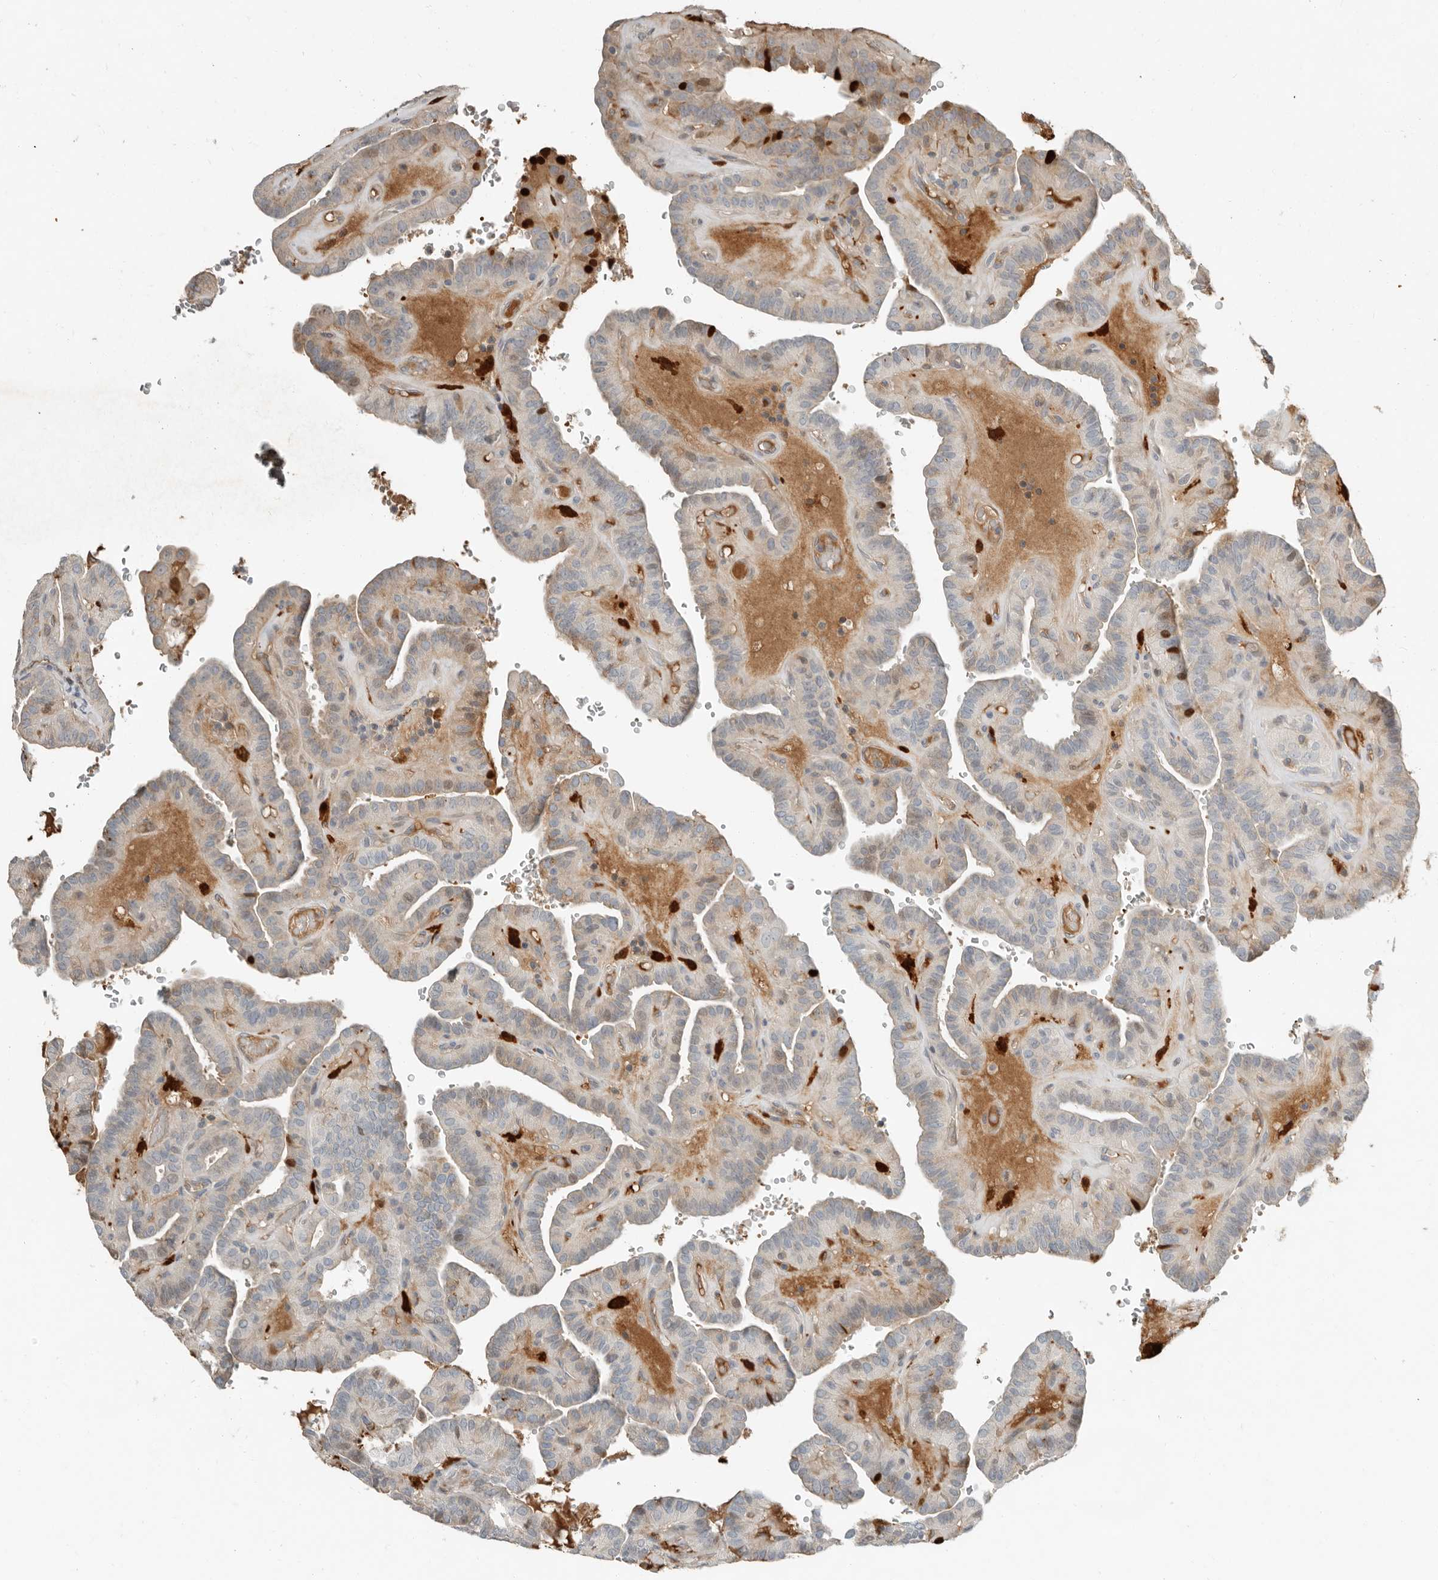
{"staining": {"intensity": "weak", "quantity": "<25%", "location": "cytoplasmic/membranous"}, "tissue": "thyroid cancer", "cell_type": "Tumor cells", "image_type": "cancer", "snomed": [{"axis": "morphology", "description": "Papillary adenocarcinoma, NOS"}, {"axis": "topography", "description": "Thyroid gland"}], "caption": "DAB (3,3'-diaminobenzidine) immunohistochemical staining of human papillary adenocarcinoma (thyroid) demonstrates no significant positivity in tumor cells.", "gene": "KLHL38", "patient": {"sex": "male", "age": 77}}